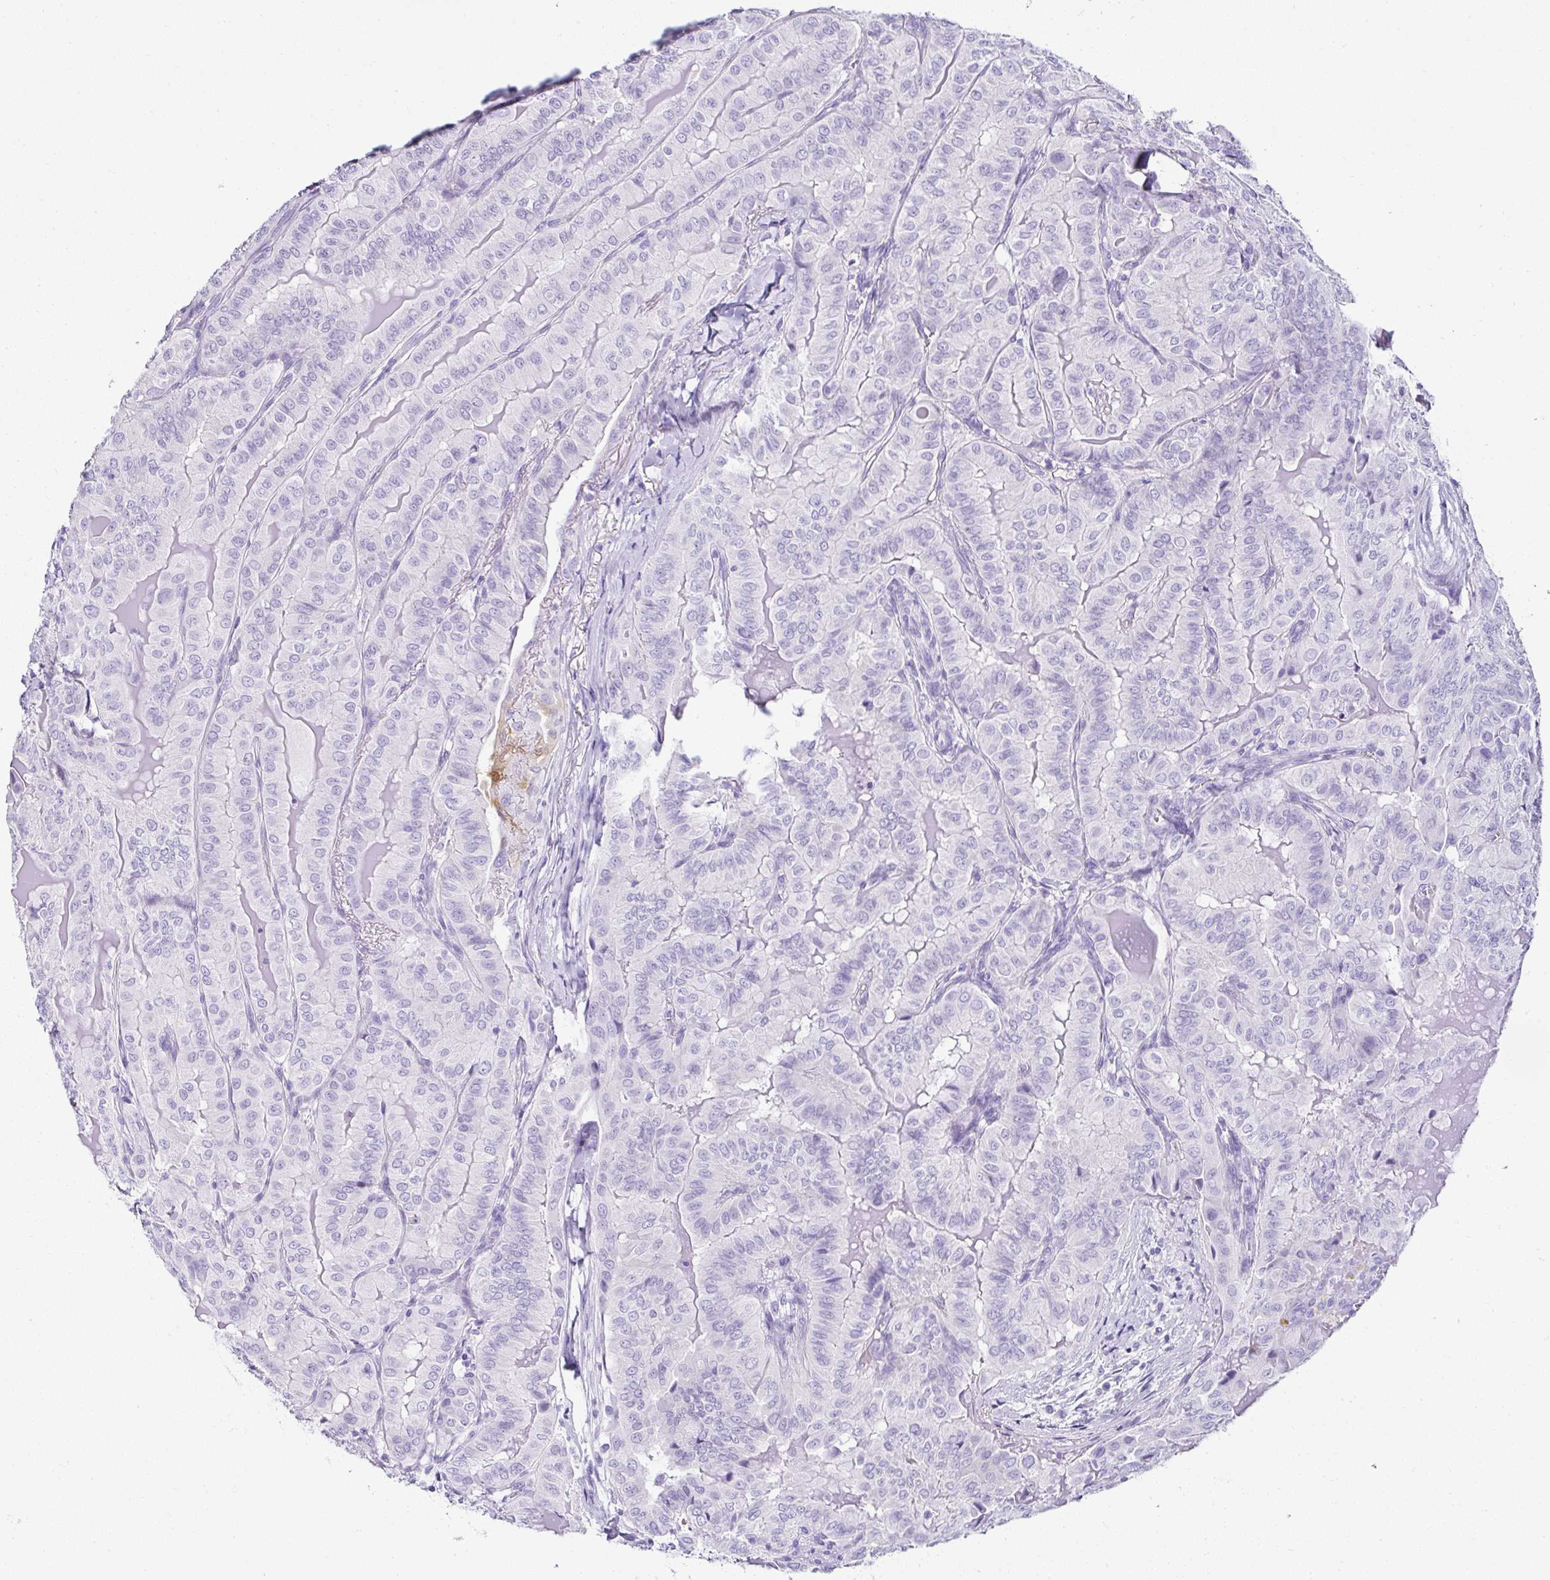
{"staining": {"intensity": "negative", "quantity": "none", "location": "none"}, "tissue": "thyroid cancer", "cell_type": "Tumor cells", "image_type": "cancer", "snomed": [{"axis": "morphology", "description": "Papillary adenocarcinoma, NOS"}, {"axis": "topography", "description": "Thyroid gland"}], "caption": "The immunohistochemistry image has no significant expression in tumor cells of thyroid papillary adenocarcinoma tissue. (Immunohistochemistry, brightfield microscopy, high magnification).", "gene": "SERPINB3", "patient": {"sex": "female", "age": 68}}